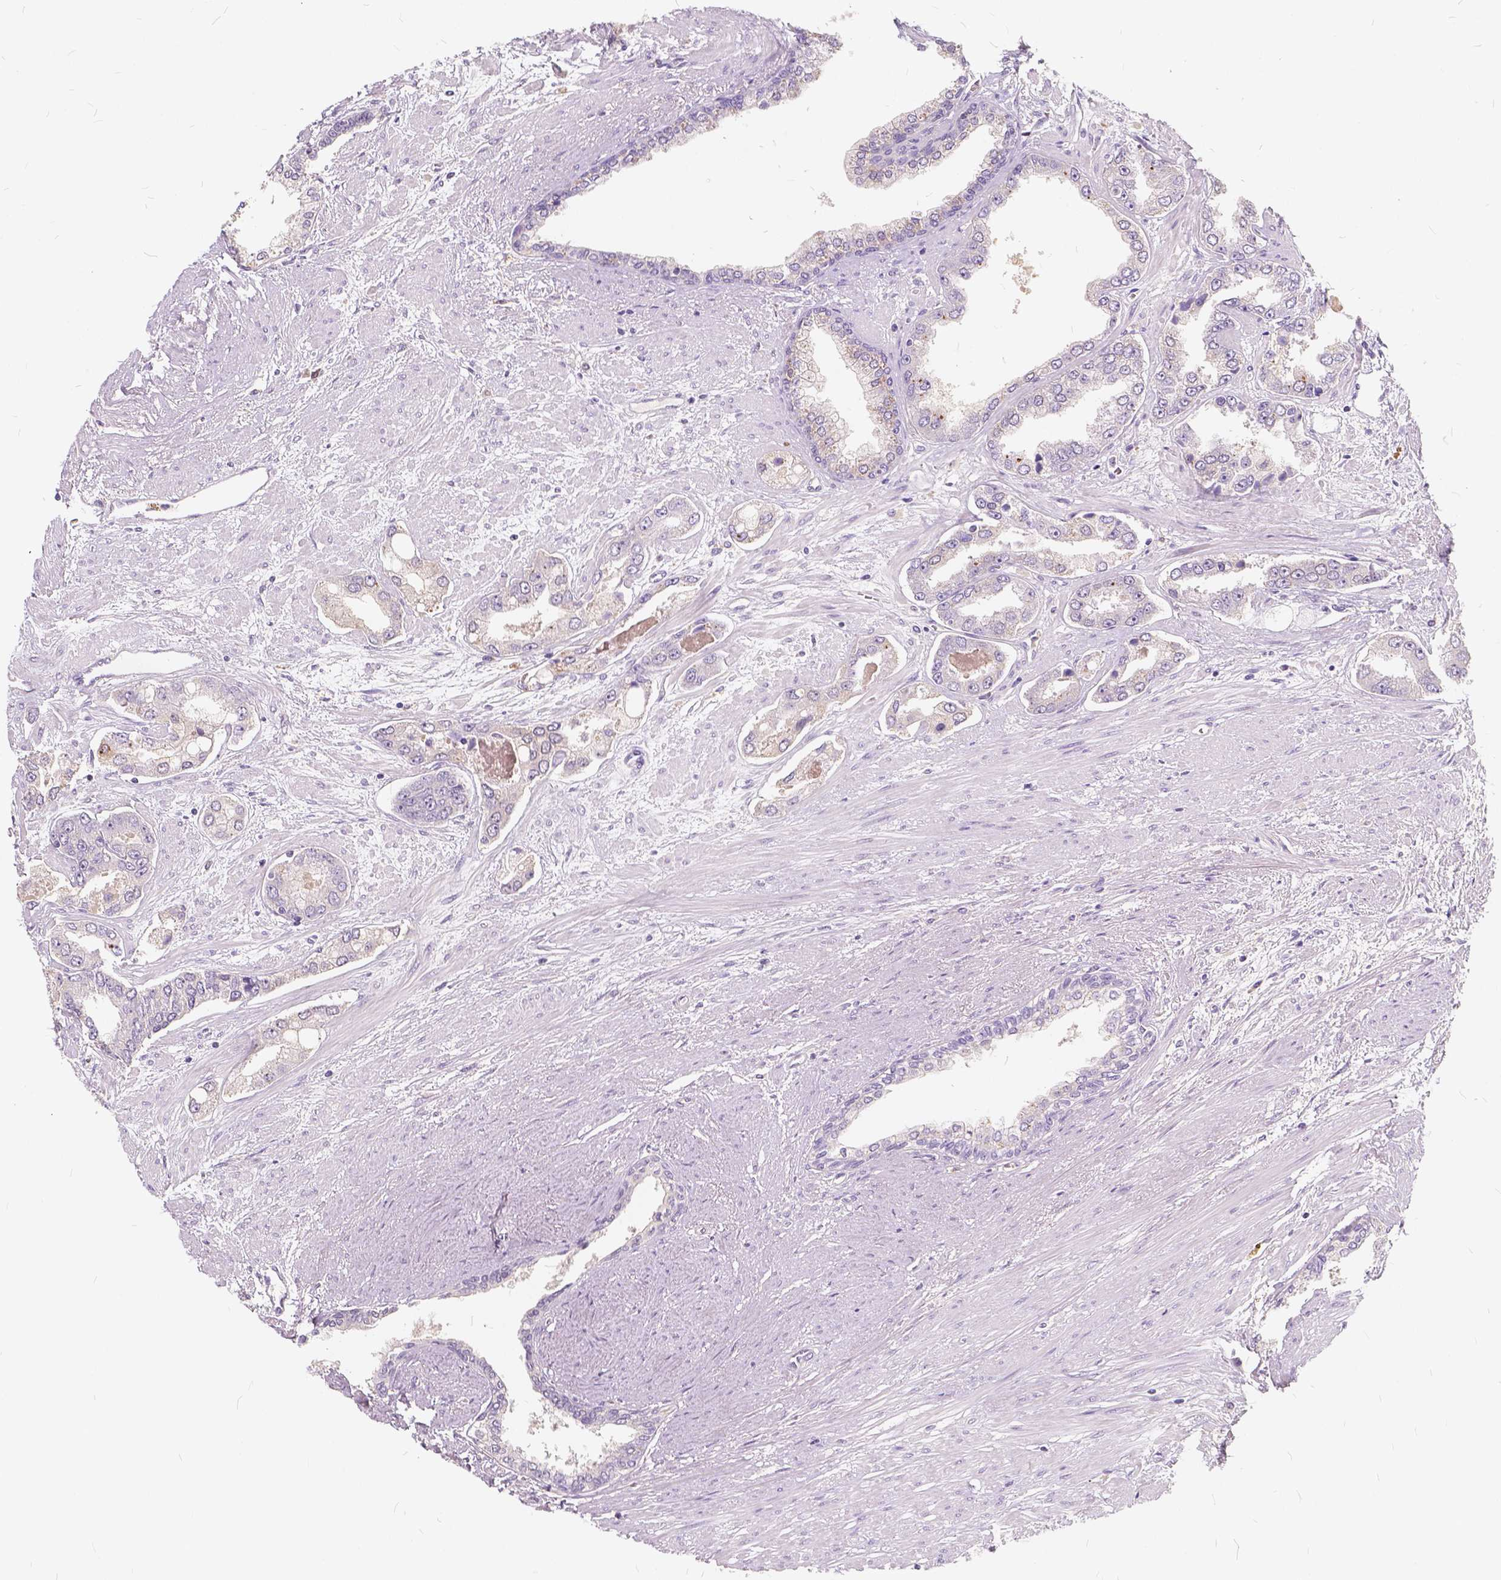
{"staining": {"intensity": "negative", "quantity": "none", "location": "none"}, "tissue": "prostate cancer", "cell_type": "Tumor cells", "image_type": "cancer", "snomed": [{"axis": "morphology", "description": "Adenocarcinoma, Low grade"}, {"axis": "topography", "description": "Prostate"}], "caption": "A high-resolution histopathology image shows IHC staining of prostate cancer, which reveals no significant staining in tumor cells.", "gene": "KIAA0513", "patient": {"sex": "male", "age": 60}}